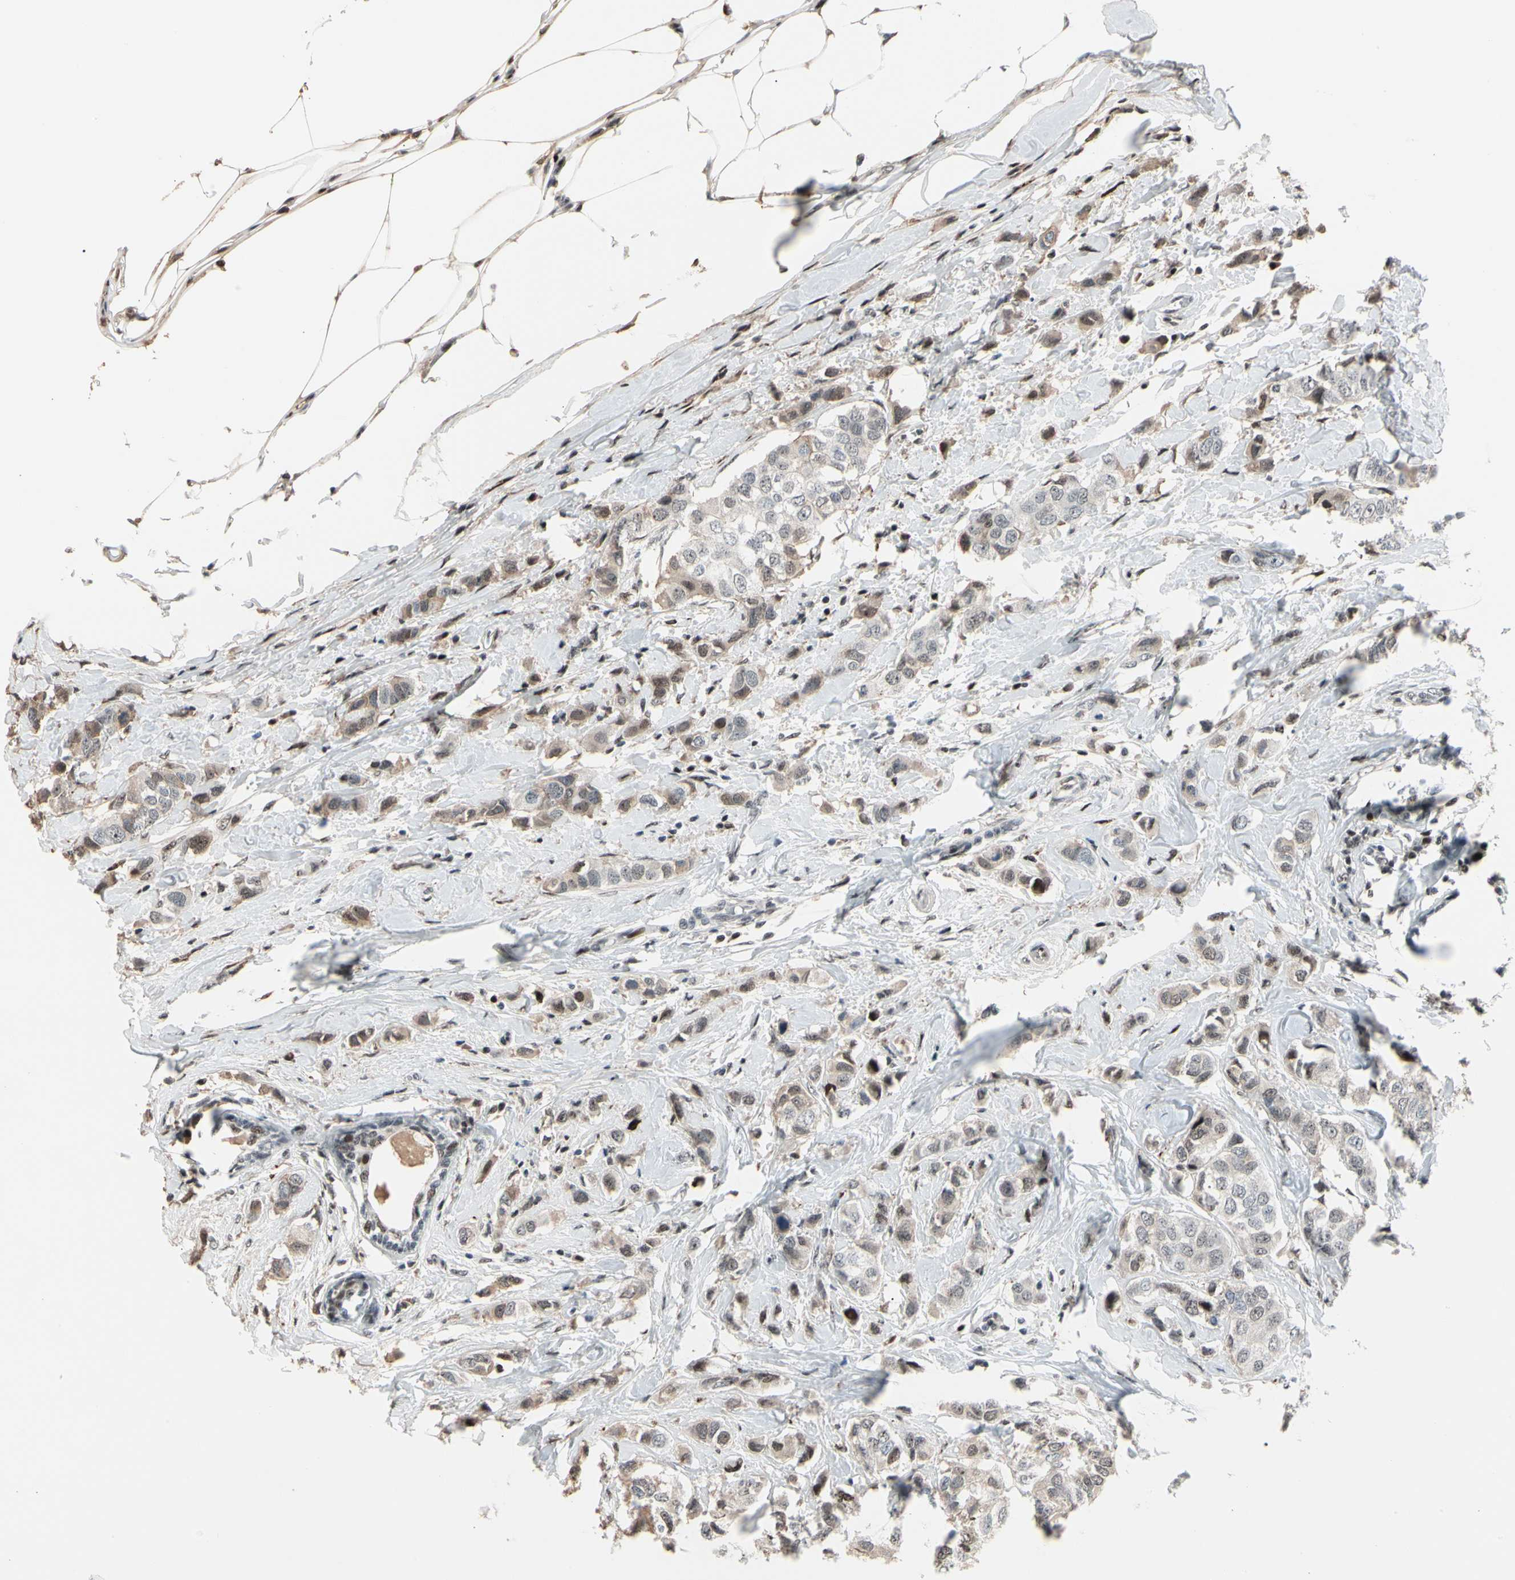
{"staining": {"intensity": "weak", "quantity": "25%-75%", "location": "nuclear"}, "tissue": "breast cancer", "cell_type": "Tumor cells", "image_type": "cancer", "snomed": [{"axis": "morphology", "description": "Duct carcinoma"}, {"axis": "topography", "description": "Breast"}], "caption": "Breast cancer (invasive ductal carcinoma) was stained to show a protein in brown. There is low levels of weak nuclear positivity in approximately 25%-75% of tumor cells. The staining was performed using DAB (3,3'-diaminobenzidine), with brown indicating positive protein expression. Nuclei are stained blue with hematoxylin.", "gene": "FOXO3", "patient": {"sex": "female", "age": 50}}